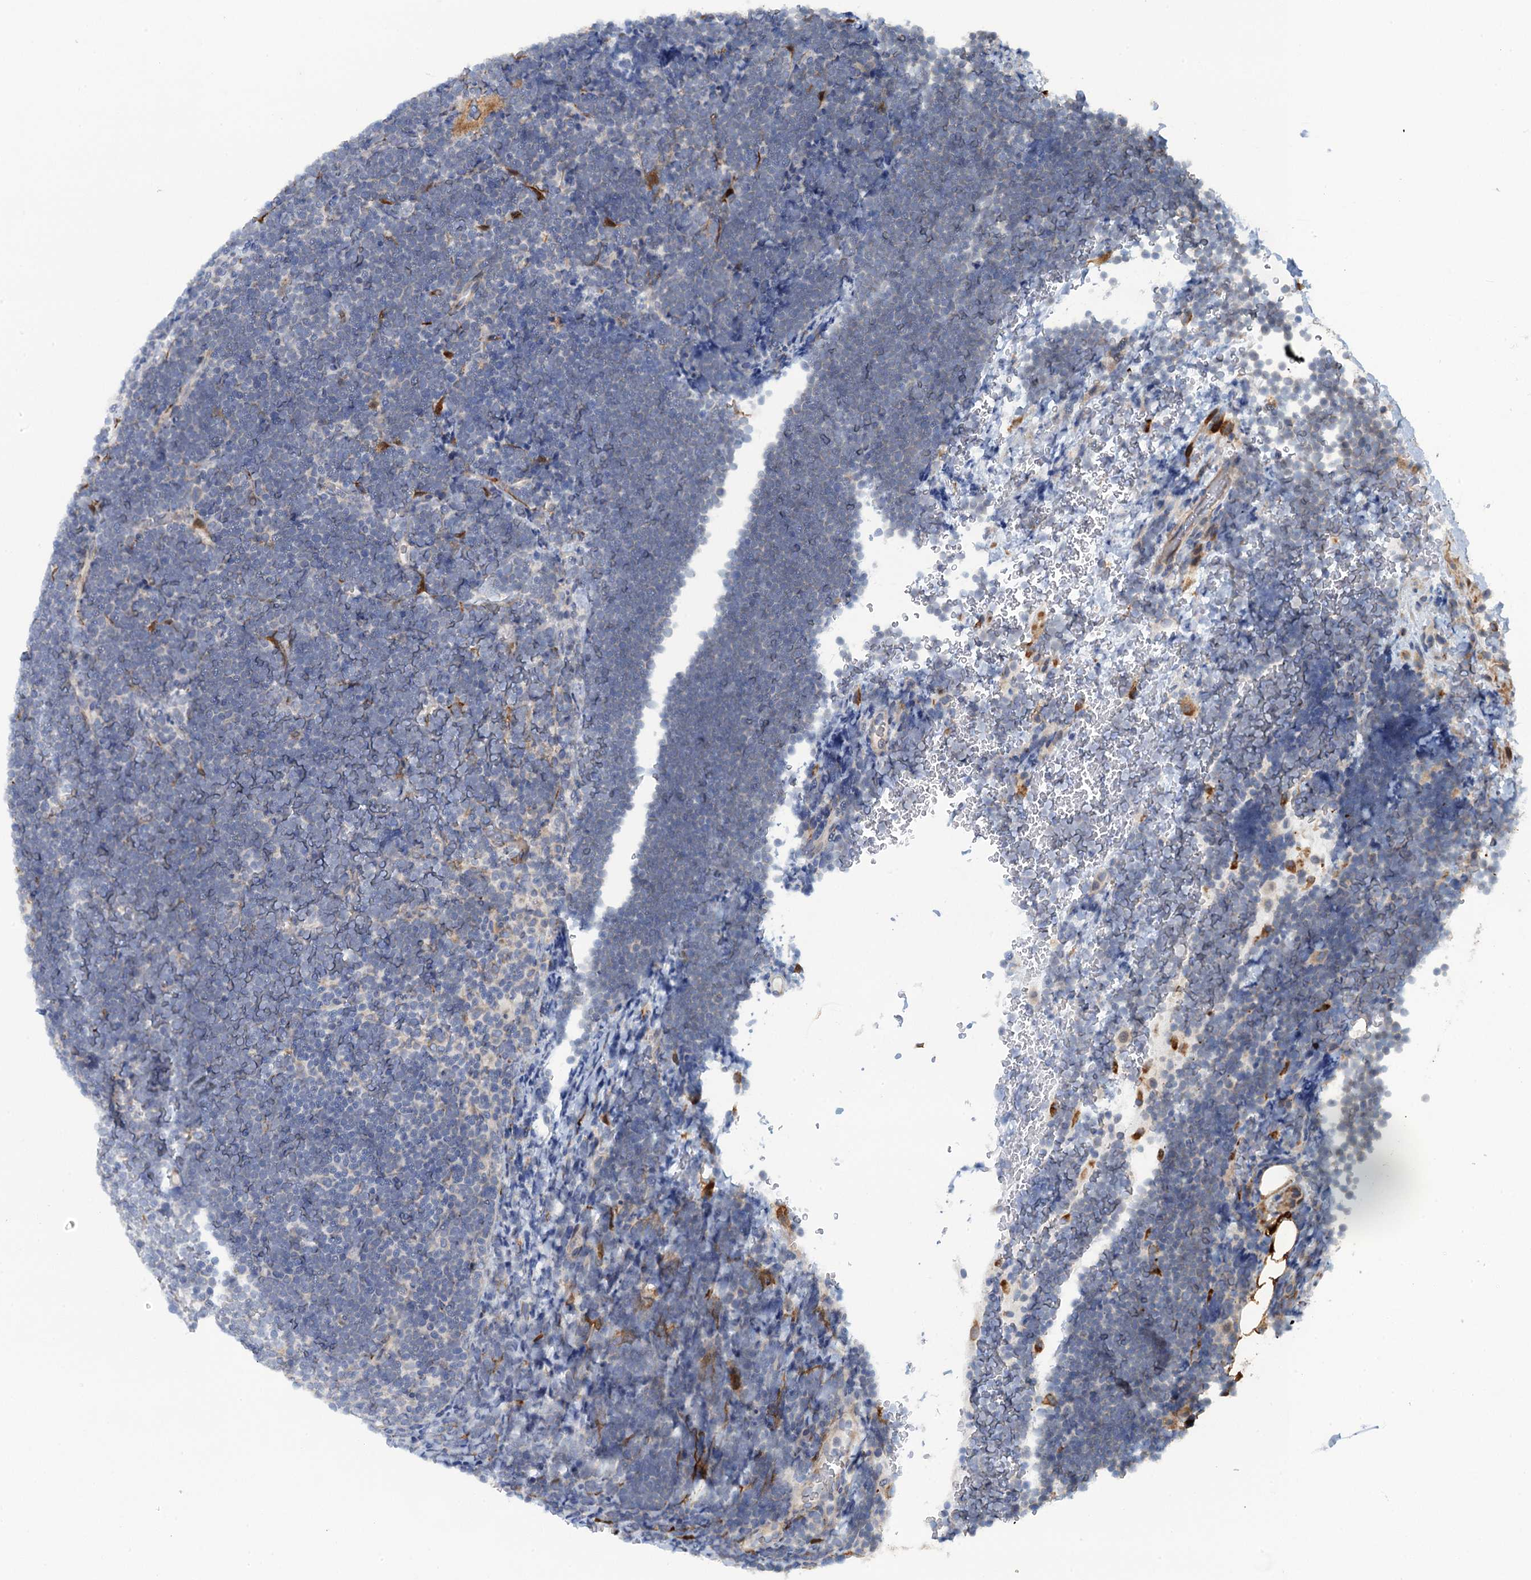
{"staining": {"intensity": "negative", "quantity": "none", "location": "none"}, "tissue": "lymphoma", "cell_type": "Tumor cells", "image_type": "cancer", "snomed": [{"axis": "morphology", "description": "Malignant lymphoma, non-Hodgkin's type, High grade"}, {"axis": "topography", "description": "Lymph node"}], "caption": "The photomicrograph displays no staining of tumor cells in malignant lymphoma, non-Hodgkin's type (high-grade).", "gene": "POGLUT3", "patient": {"sex": "male", "age": 13}}